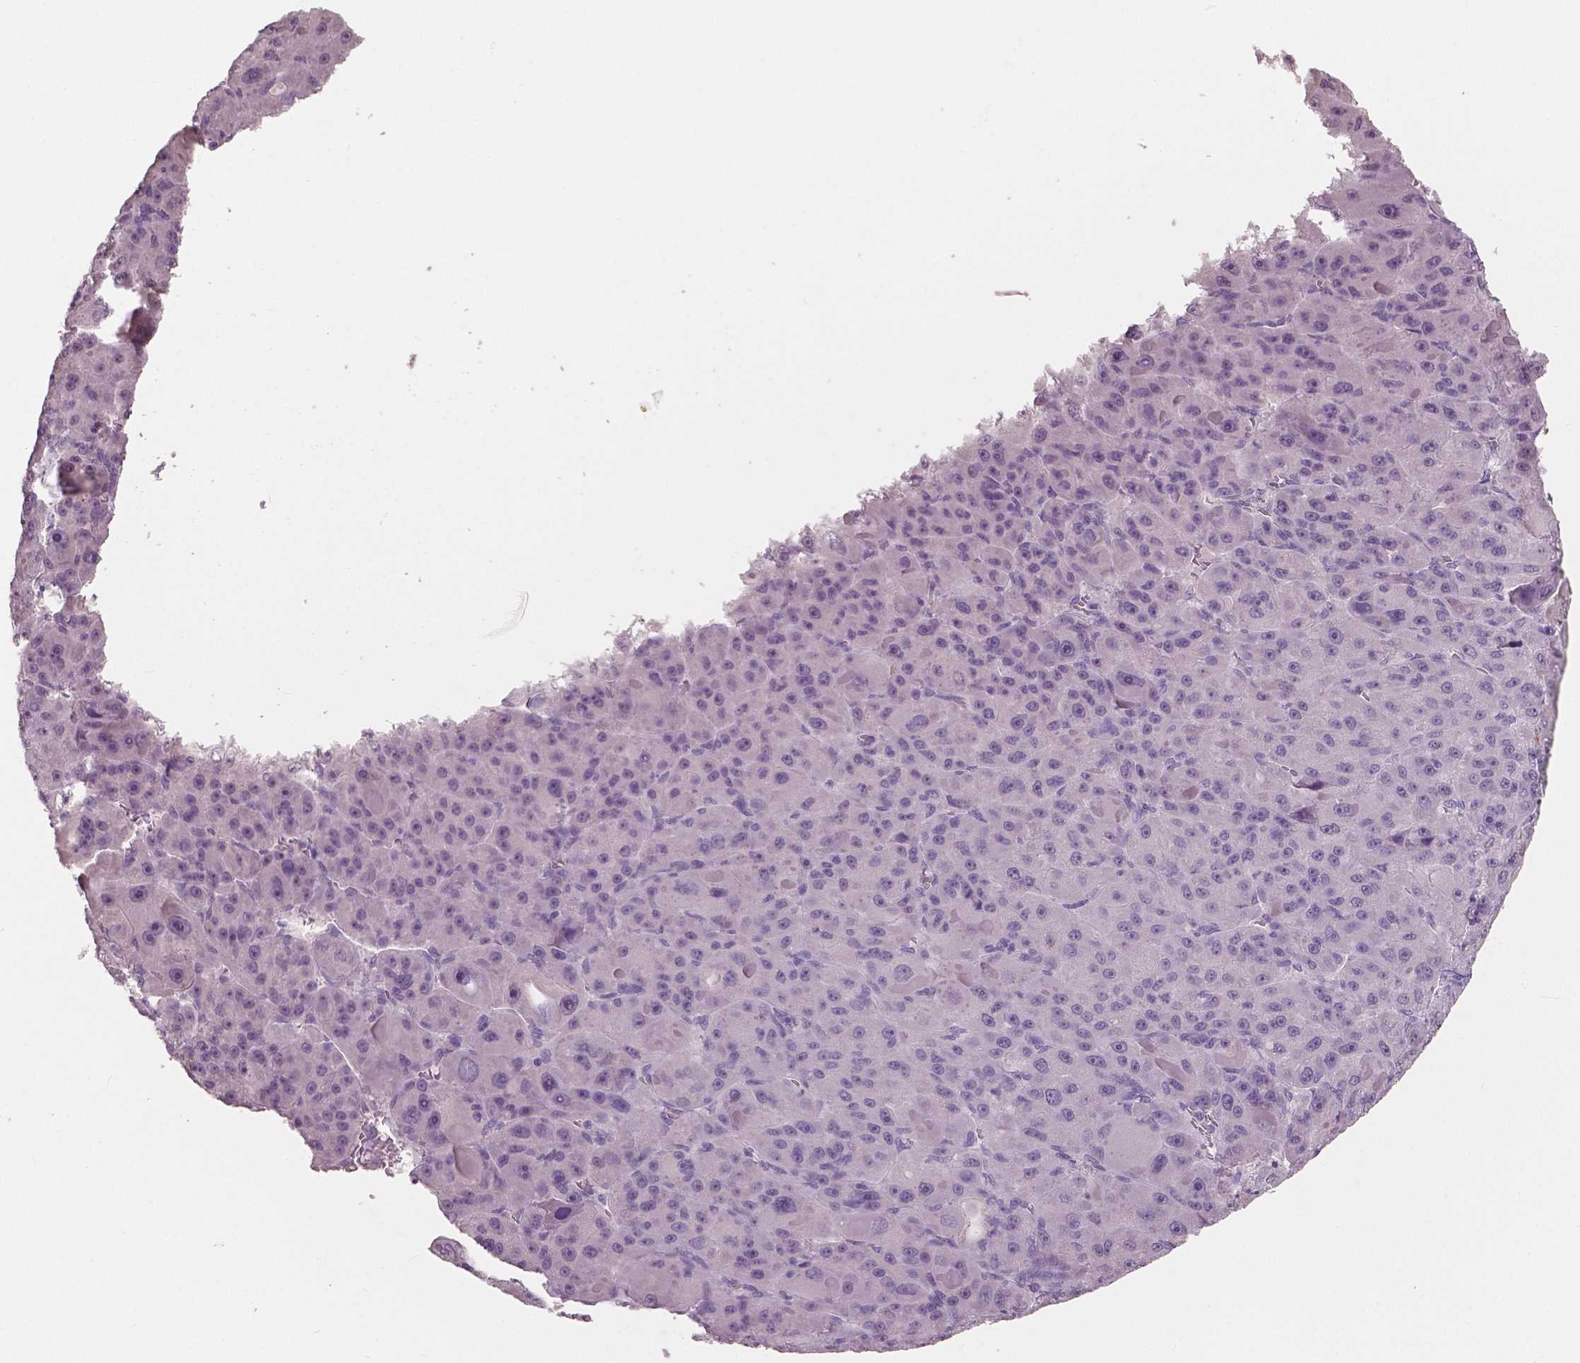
{"staining": {"intensity": "negative", "quantity": "none", "location": "none"}, "tissue": "liver cancer", "cell_type": "Tumor cells", "image_type": "cancer", "snomed": [{"axis": "morphology", "description": "Carcinoma, Hepatocellular, NOS"}, {"axis": "topography", "description": "Liver"}], "caption": "Photomicrograph shows no significant protein expression in tumor cells of liver cancer. (DAB immunohistochemistry (IHC) with hematoxylin counter stain).", "gene": "NECAB1", "patient": {"sex": "male", "age": 76}}